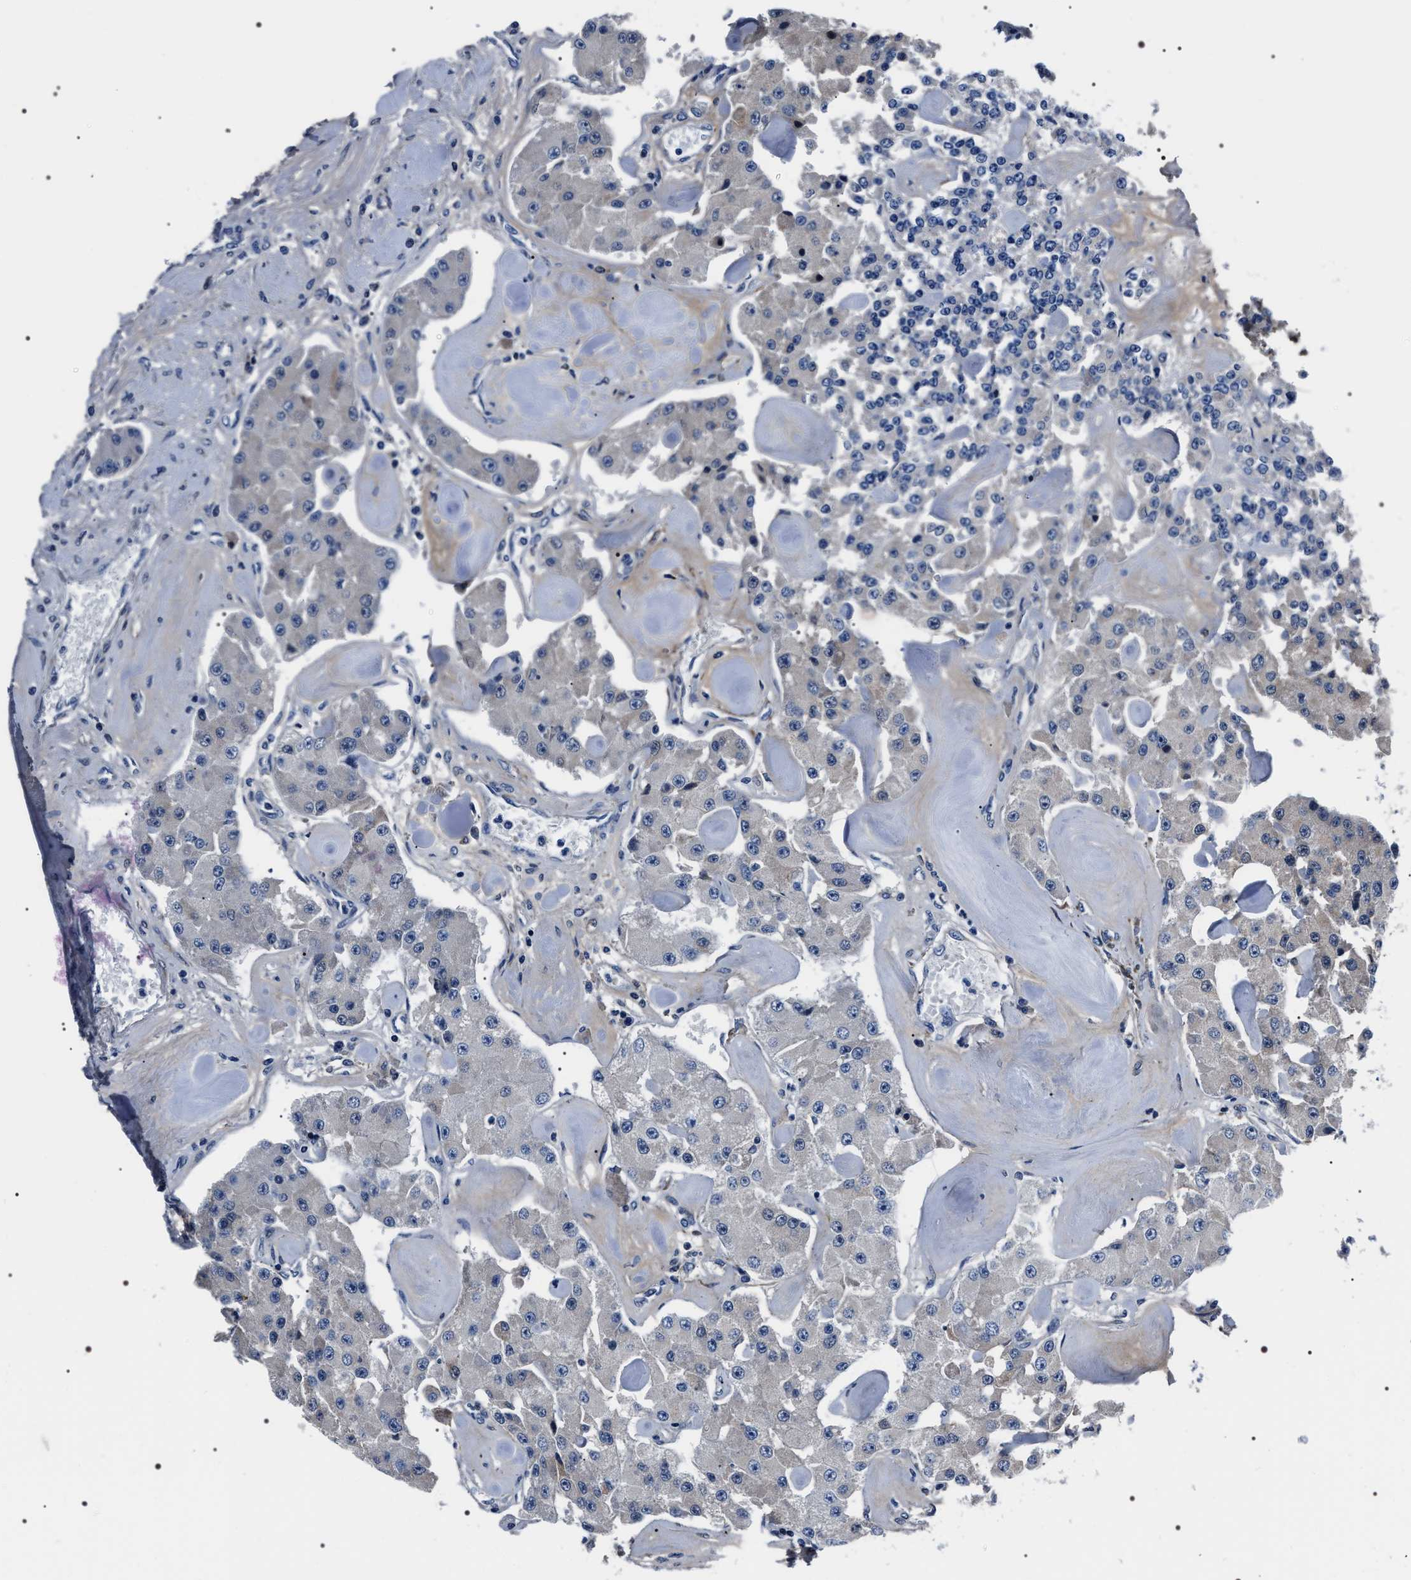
{"staining": {"intensity": "negative", "quantity": "none", "location": "none"}, "tissue": "carcinoid", "cell_type": "Tumor cells", "image_type": "cancer", "snomed": [{"axis": "morphology", "description": "Carcinoid, malignant, NOS"}, {"axis": "topography", "description": "Pancreas"}], "caption": "Tumor cells are negative for brown protein staining in carcinoid.", "gene": "BAG2", "patient": {"sex": "male", "age": 41}}